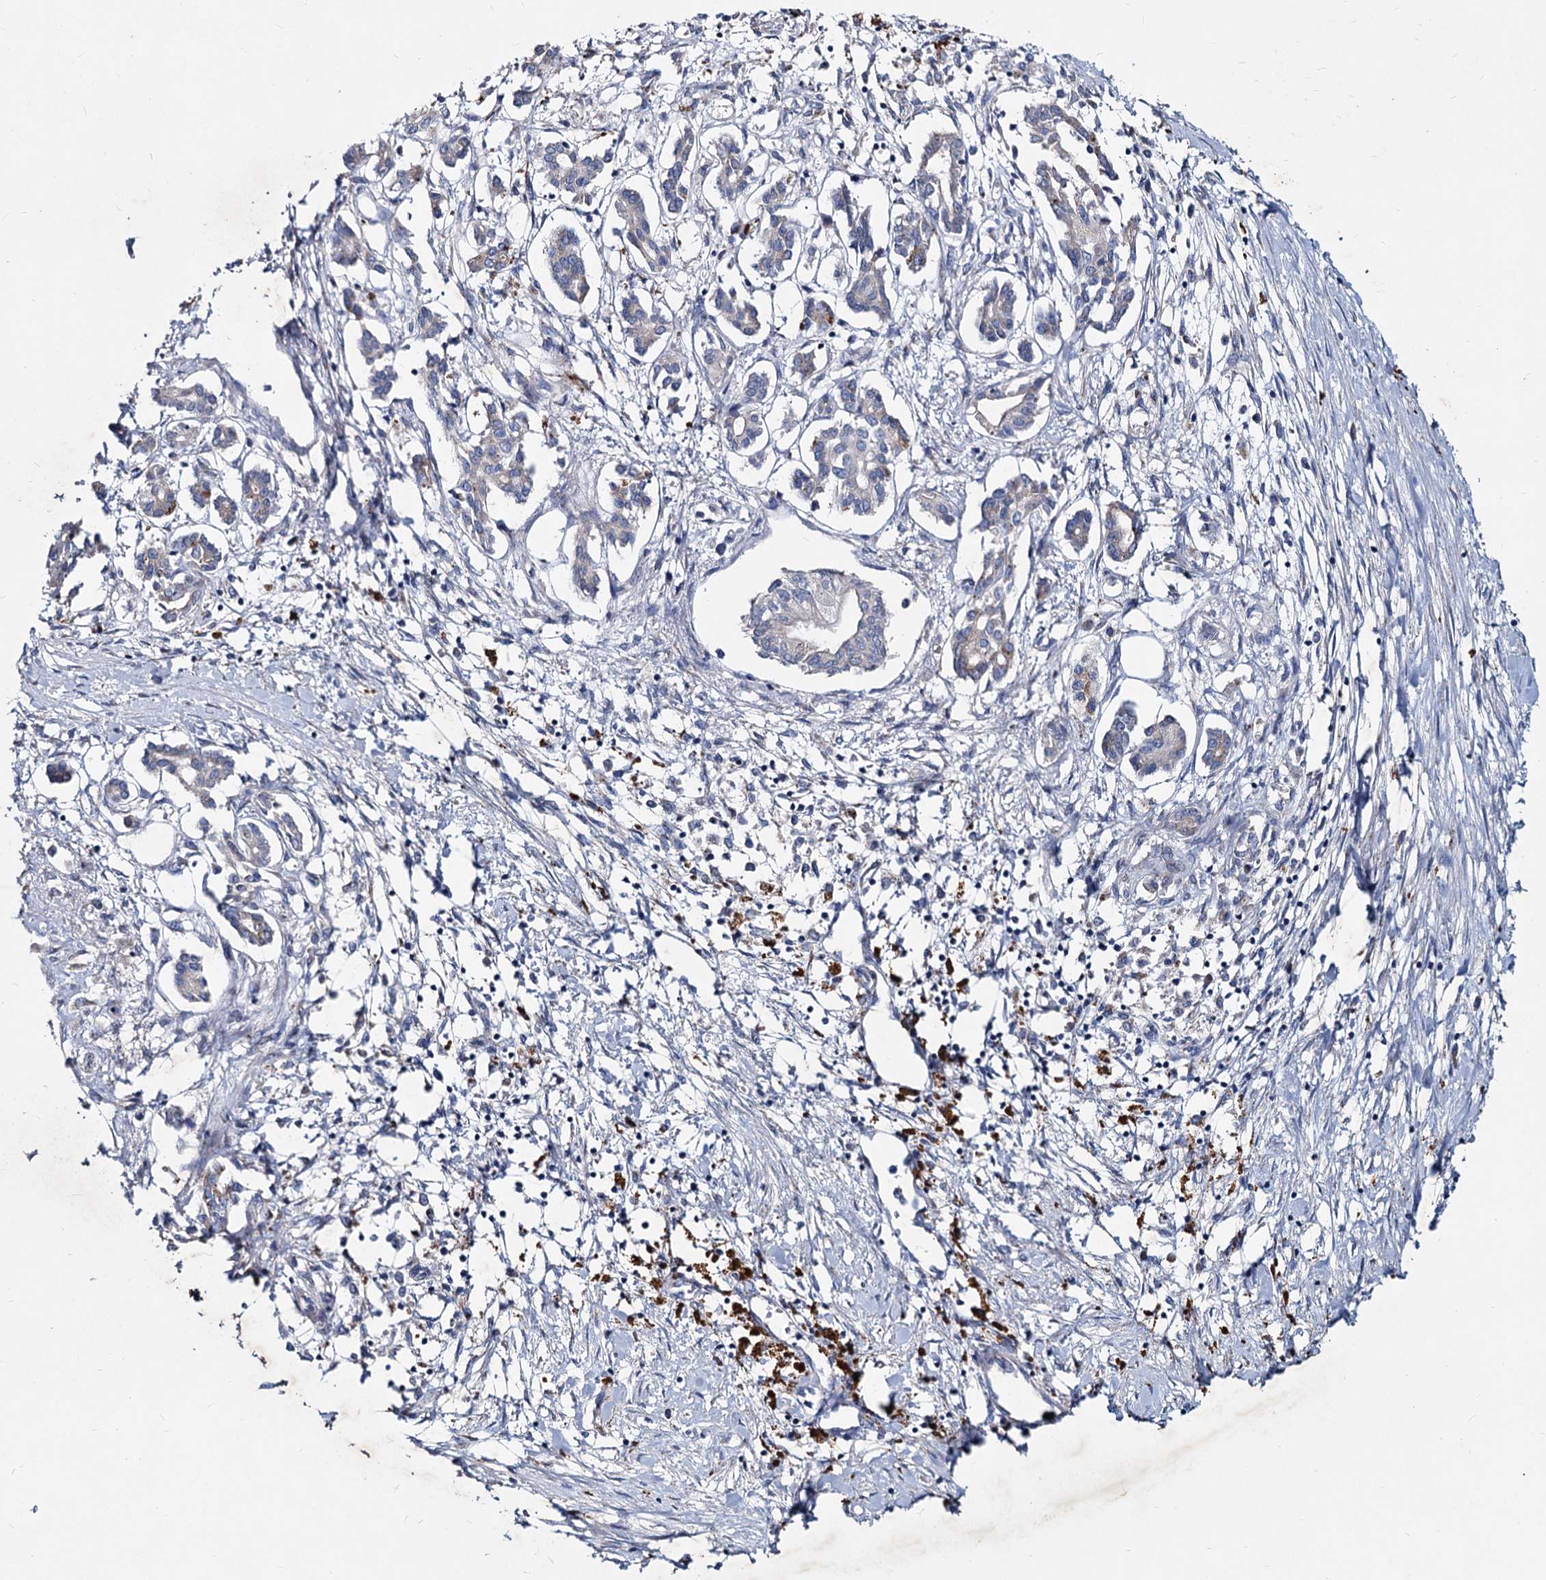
{"staining": {"intensity": "negative", "quantity": "none", "location": "none"}, "tissue": "pancreatic cancer", "cell_type": "Tumor cells", "image_type": "cancer", "snomed": [{"axis": "morphology", "description": "Adenocarcinoma, NOS"}, {"axis": "topography", "description": "Pancreas"}], "caption": "A micrograph of human adenocarcinoma (pancreatic) is negative for staining in tumor cells.", "gene": "AGBL4", "patient": {"sex": "female", "age": 50}}